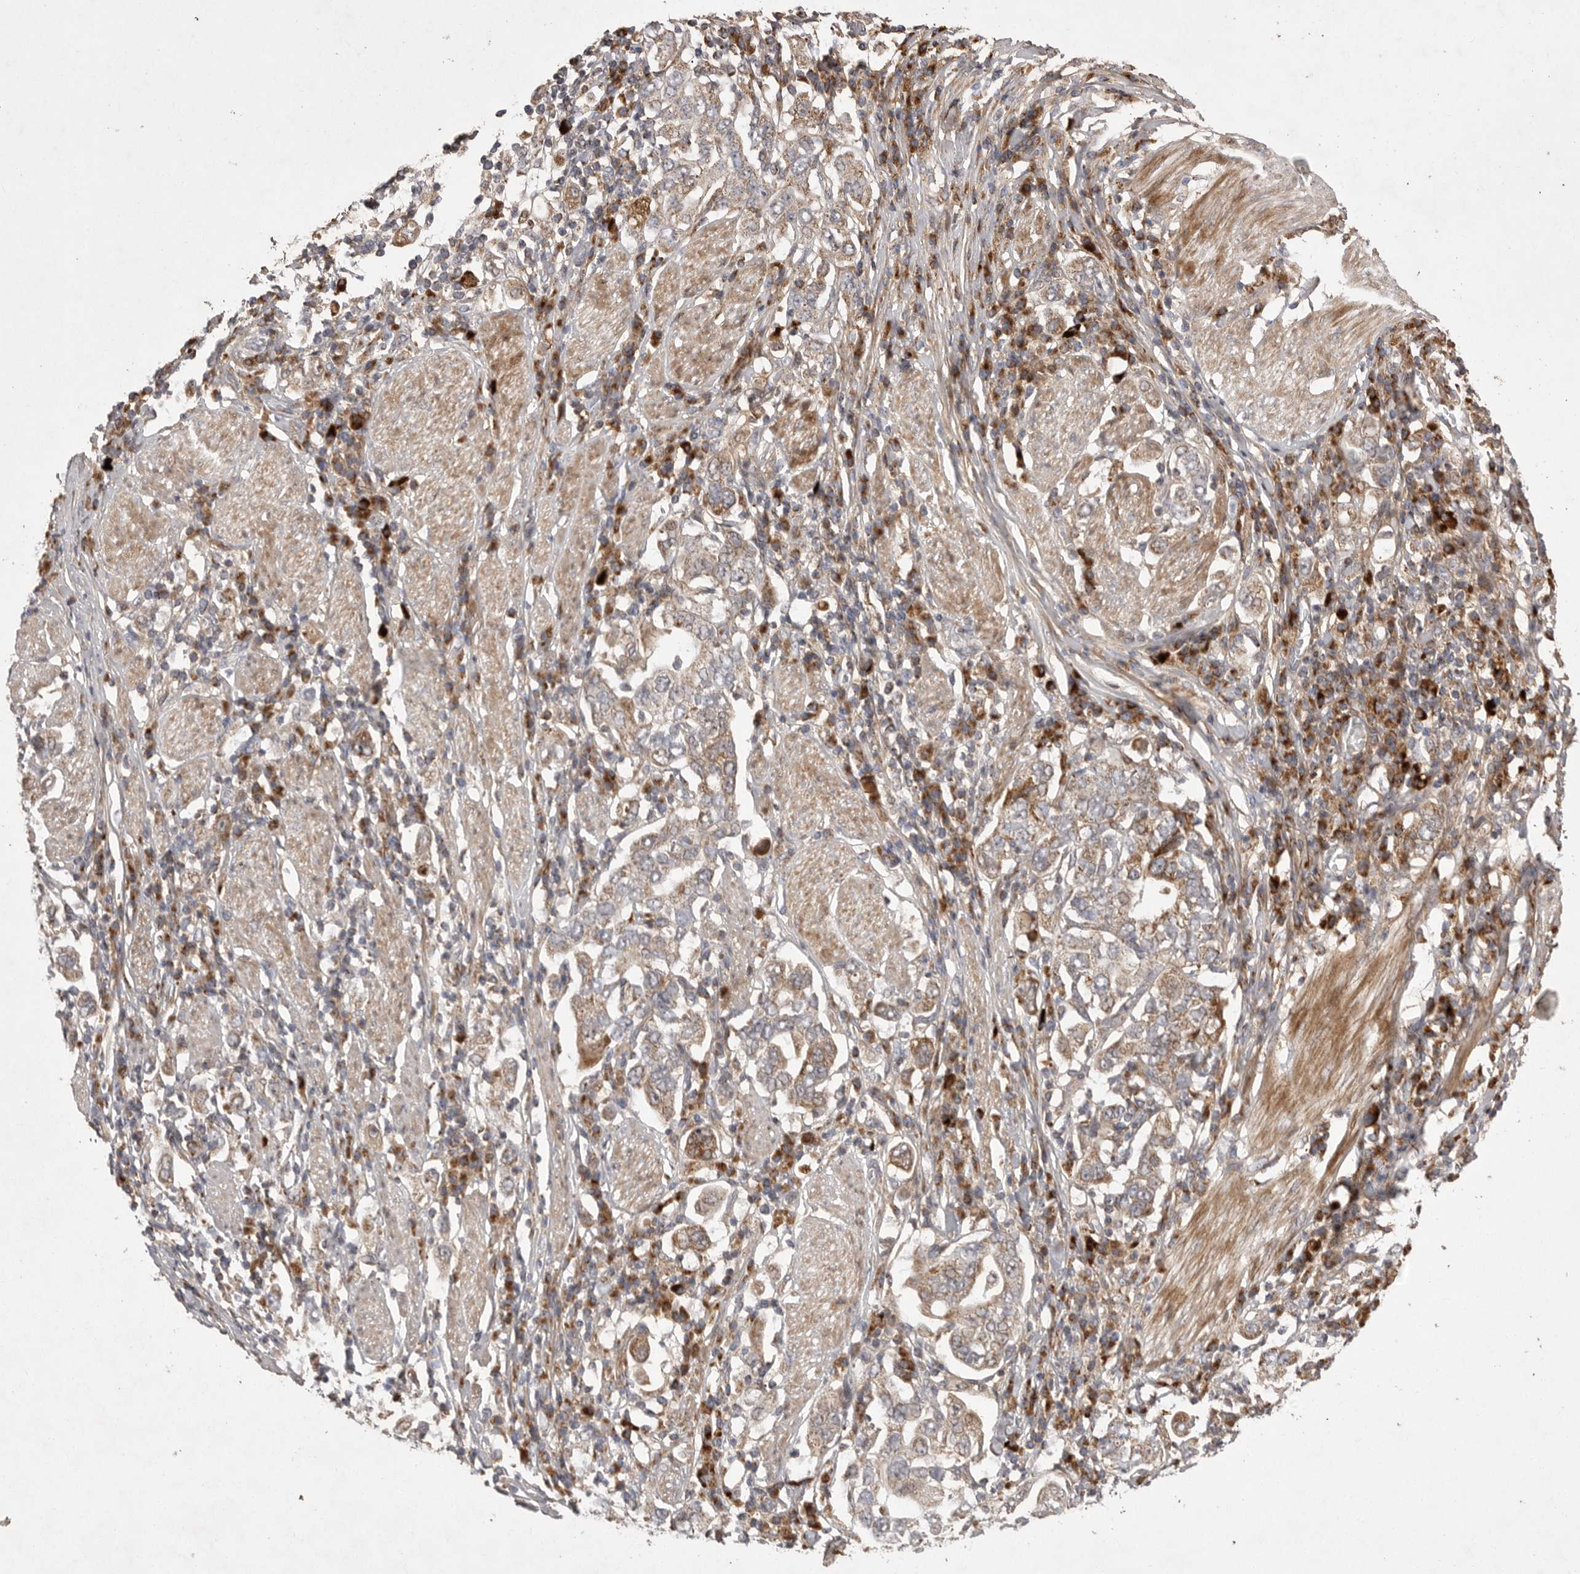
{"staining": {"intensity": "weak", "quantity": ">75%", "location": "cytoplasmic/membranous"}, "tissue": "stomach cancer", "cell_type": "Tumor cells", "image_type": "cancer", "snomed": [{"axis": "morphology", "description": "Adenocarcinoma, NOS"}, {"axis": "topography", "description": "Stomach, upper"}], "caption": "Stomach adenocarcinoma stained with DAB IHC demonstrates low levels of weak cytoplasmic/membranous expression in about >75% of tumor cells. Nuclei are stained in blue.", "gene": "KYAT3", "patient": {"sex": "male", "age": 62}}